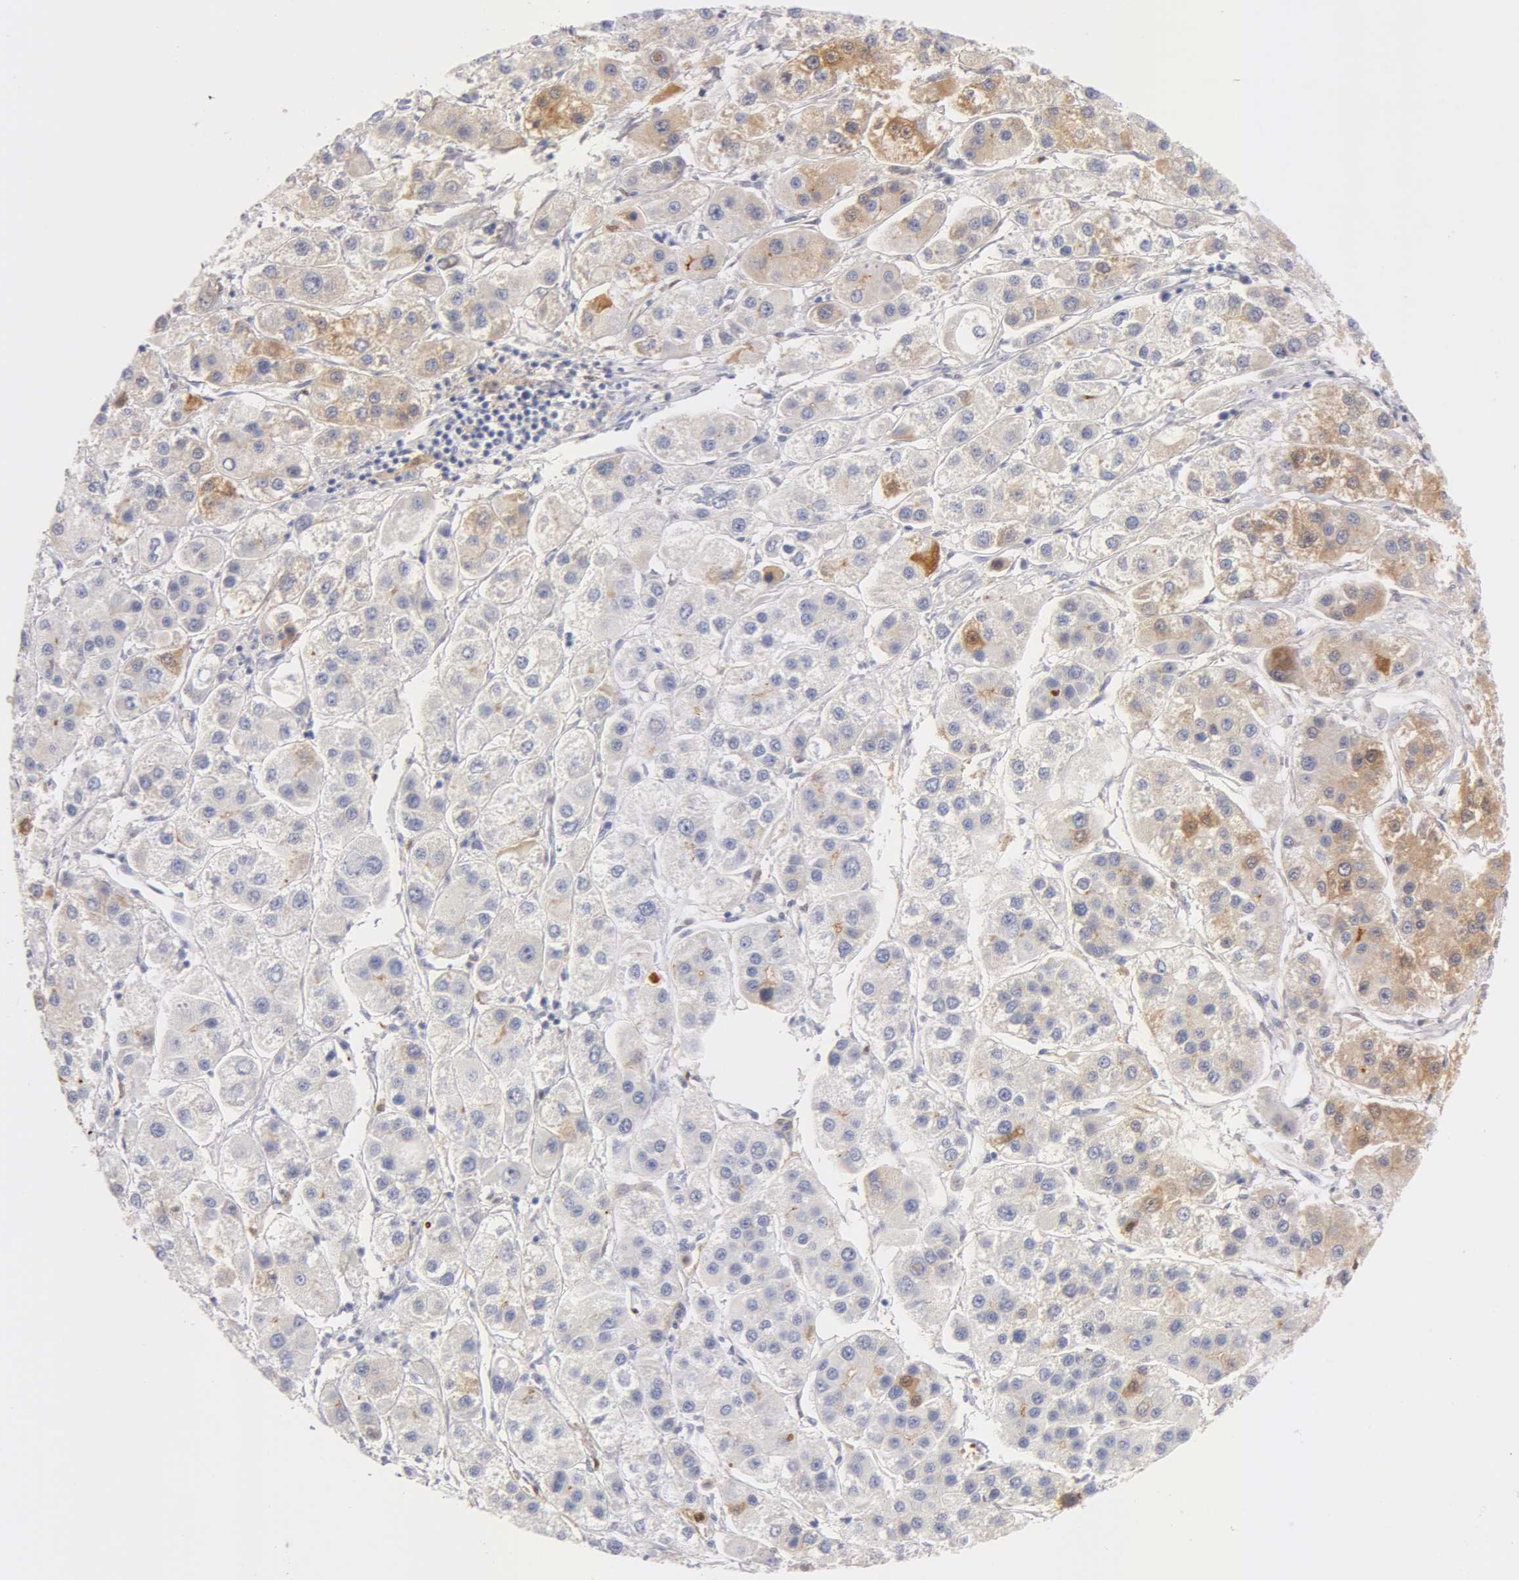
{"staining": {"intensity": "negative", "quantity": "none", "location": "none"}, "tissue": "liver cancer", "cell_type": "Tumor cells", "image_type": "cancer", "snomed": [{"axis": "morphology", "description": "Carcinoma, Hepatocellular, NOS"}, {"axis": "topography", "description": "Liver"}], "caption": "Immunohistochemistry of human hepatocellular carcinoma (liver) exhibits no staining in tumor cells.", "gene": "AHSG", "patient": {"sex": "female", "age": 85}}